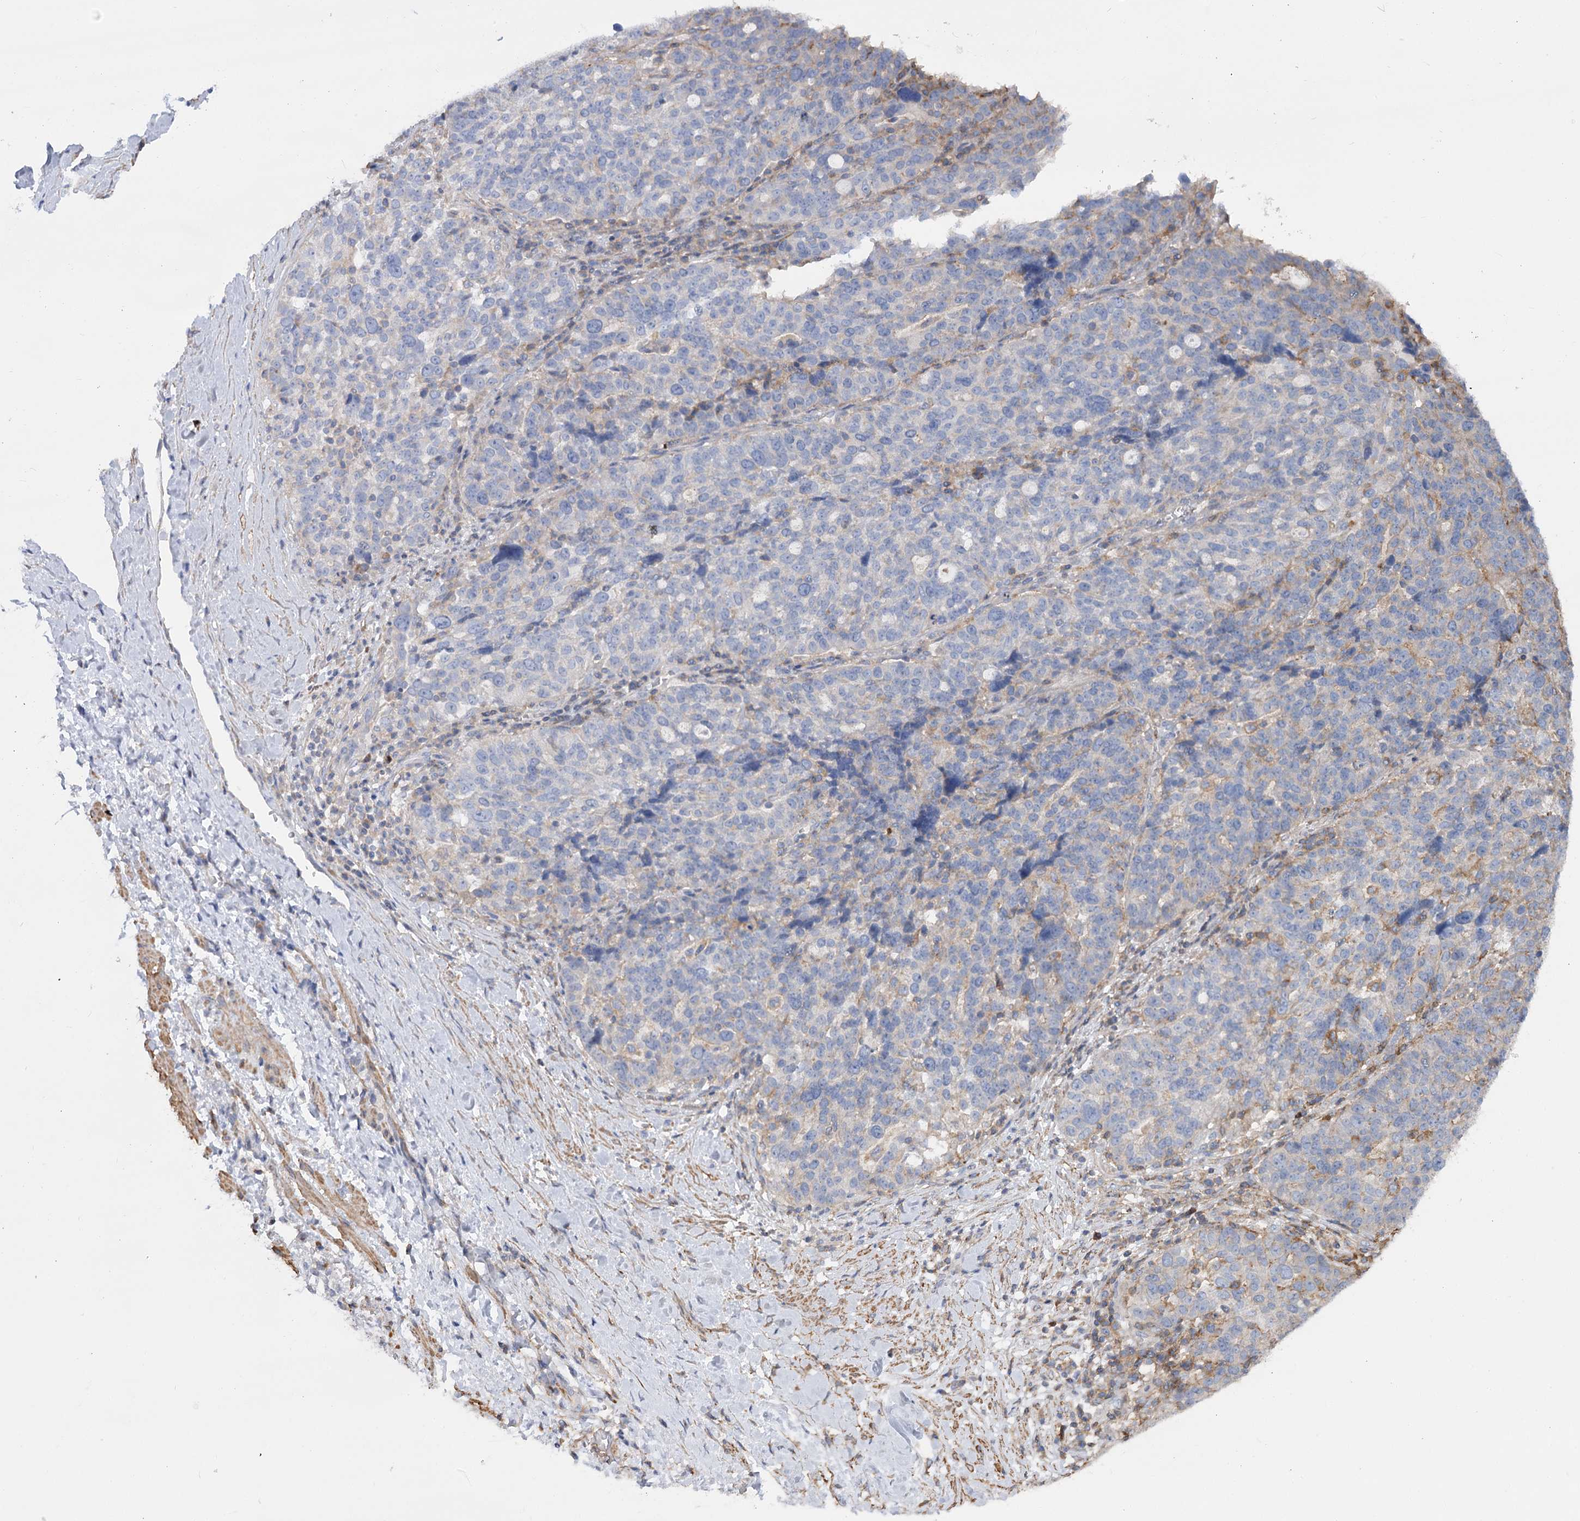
{"staining": {"intensity": "weak", "quantity": "<25%", "location": "cytoplasmic/membranous"}, "tissue": "ovarian cancer", "cell_type": "Tumor cells", "image_type": "cancer", "snomed": [{"axis": "morphology", "description": "Cystadenocarcinoma, serous, NOS"}, {"axis": "topography", "description": "Ovary"}], "caption": "An immunohistochemistry (IHC) histopathology image of serous cystadenocarcinoma (ovarian) is shown. There is no staining in tumor cells of serous cystadenocarcinoma (ovarian).", "gene": "LARP1B", "patient": {"sex": "female", "age": 59}}